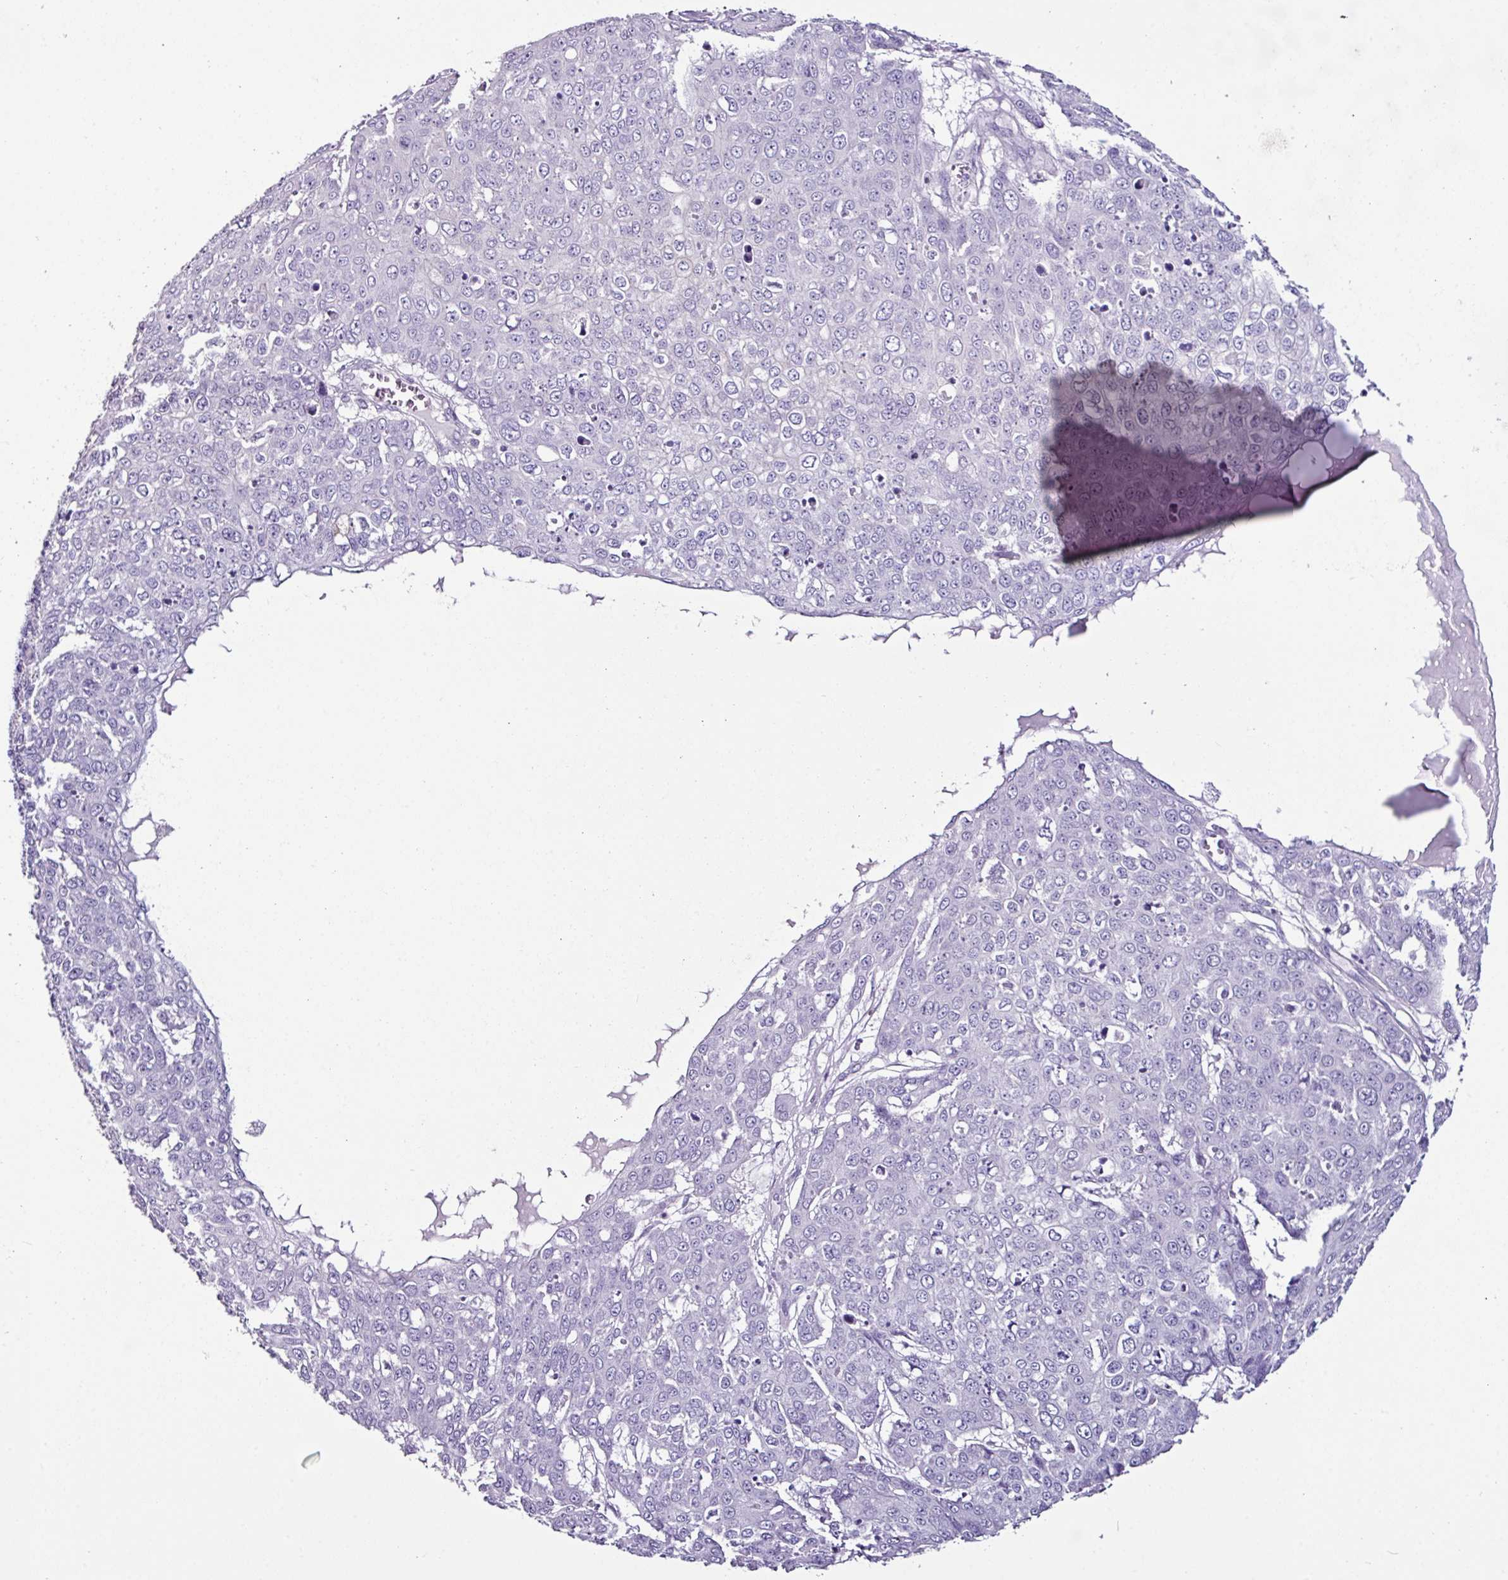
{"staining": {"intensity": "negative", "quantity": "none", "location": "none"}, "tissue": "skin cancer", "cell_type": "Tumor cells", "image_type": "cancer", "snomed": [{"axis": "morphology", "description": "Squamous cell carcinoma, NOS"}, {"axis": "topography", "description": "Skin"}], "caption": "There is no significant staining in tumor cells of squamous cell carcinoma (skin).", "gene": "GLP2R", "patient": {"sex": "male", "age": 71}}